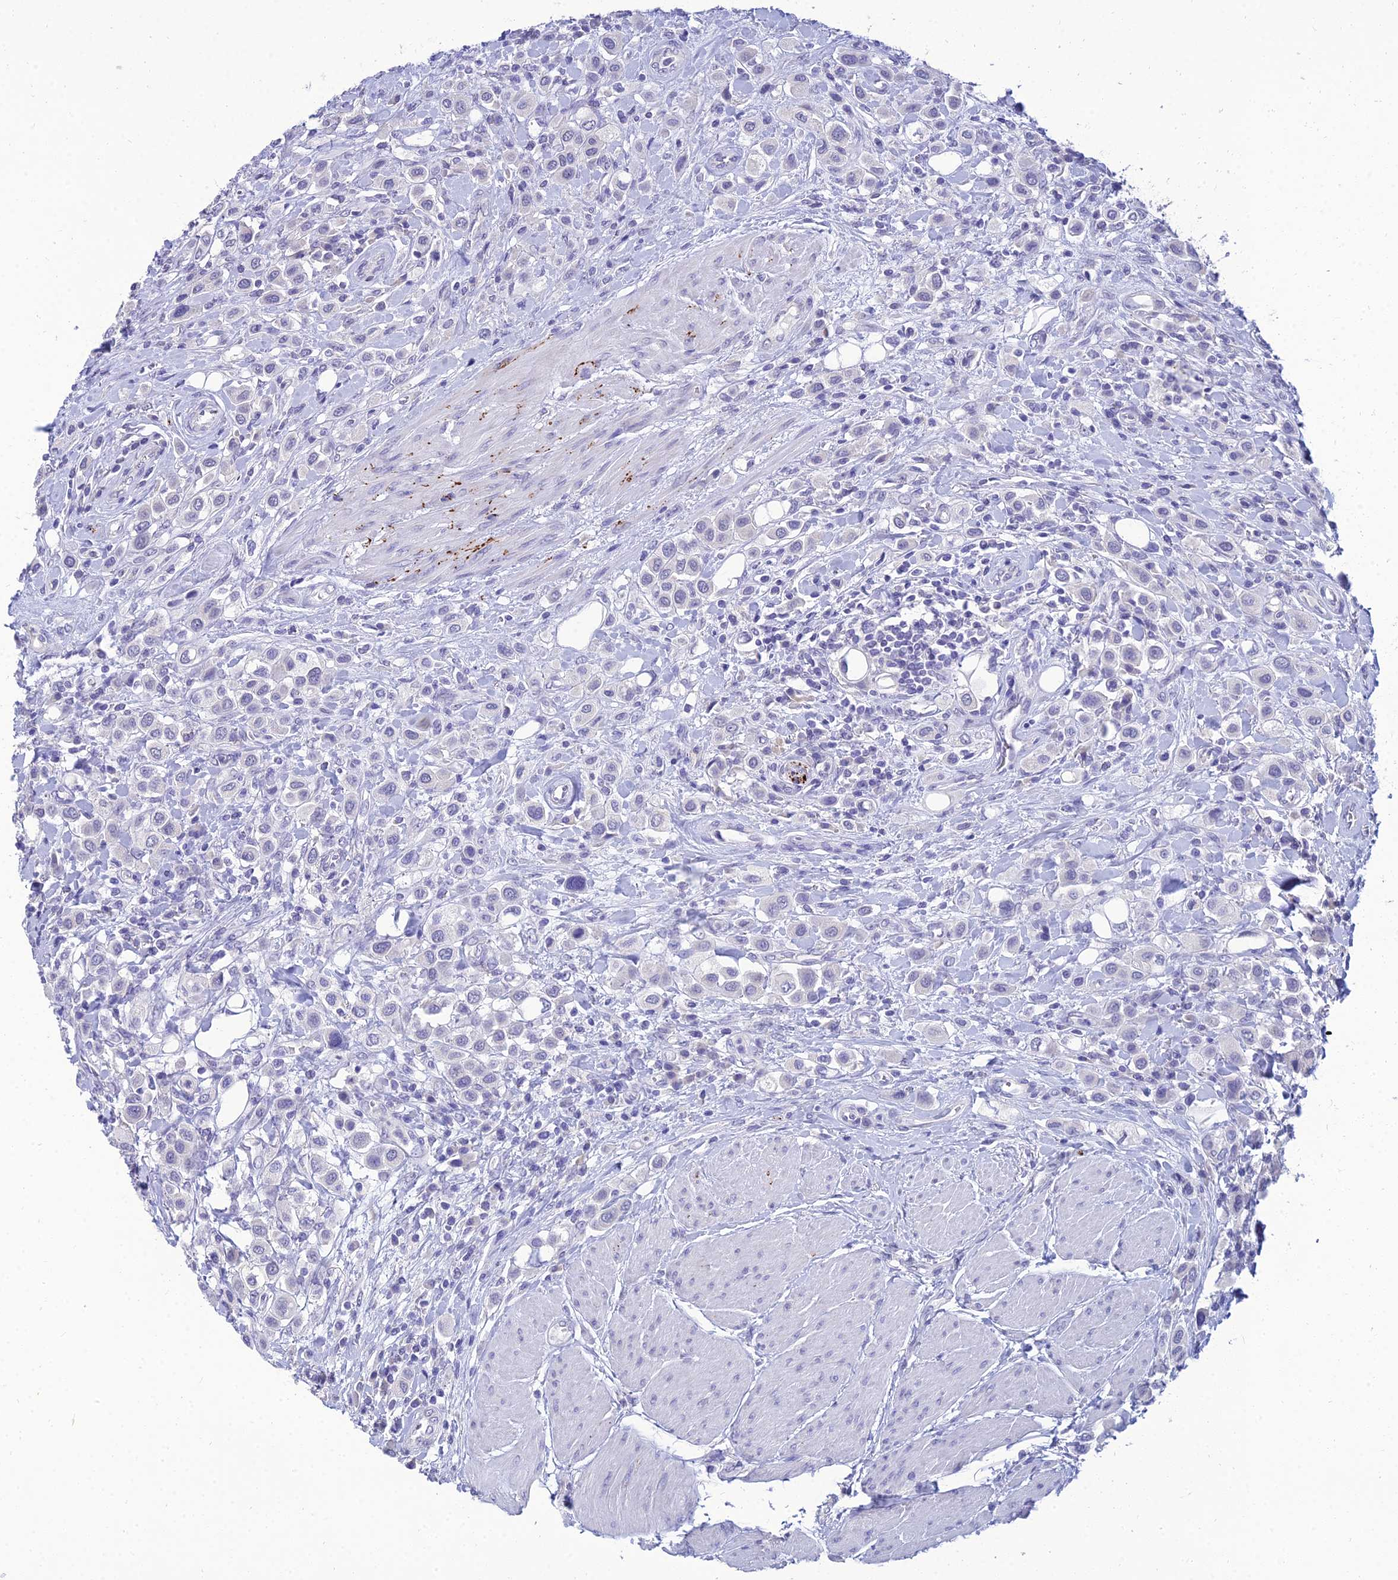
{"staining": {"intensity": "negative", "quantity": "none", "location": "none"}, "tissue": "urothelial cancer", "cell_type": "Tumor cells", "image_type": "cancer", "snomed": [{"axis": "morphology", "description": "Urothelial carcinoma, High grade"}, {"axis": "topography", "description": "Urinary bladder"}], "caption": "Immunohistochemistry (IHC) of human high-grade urothelial carcinoma displays no staining in tumor cells.", "gene": "NPY", "patient": {"sex": "male", "age": 50}}